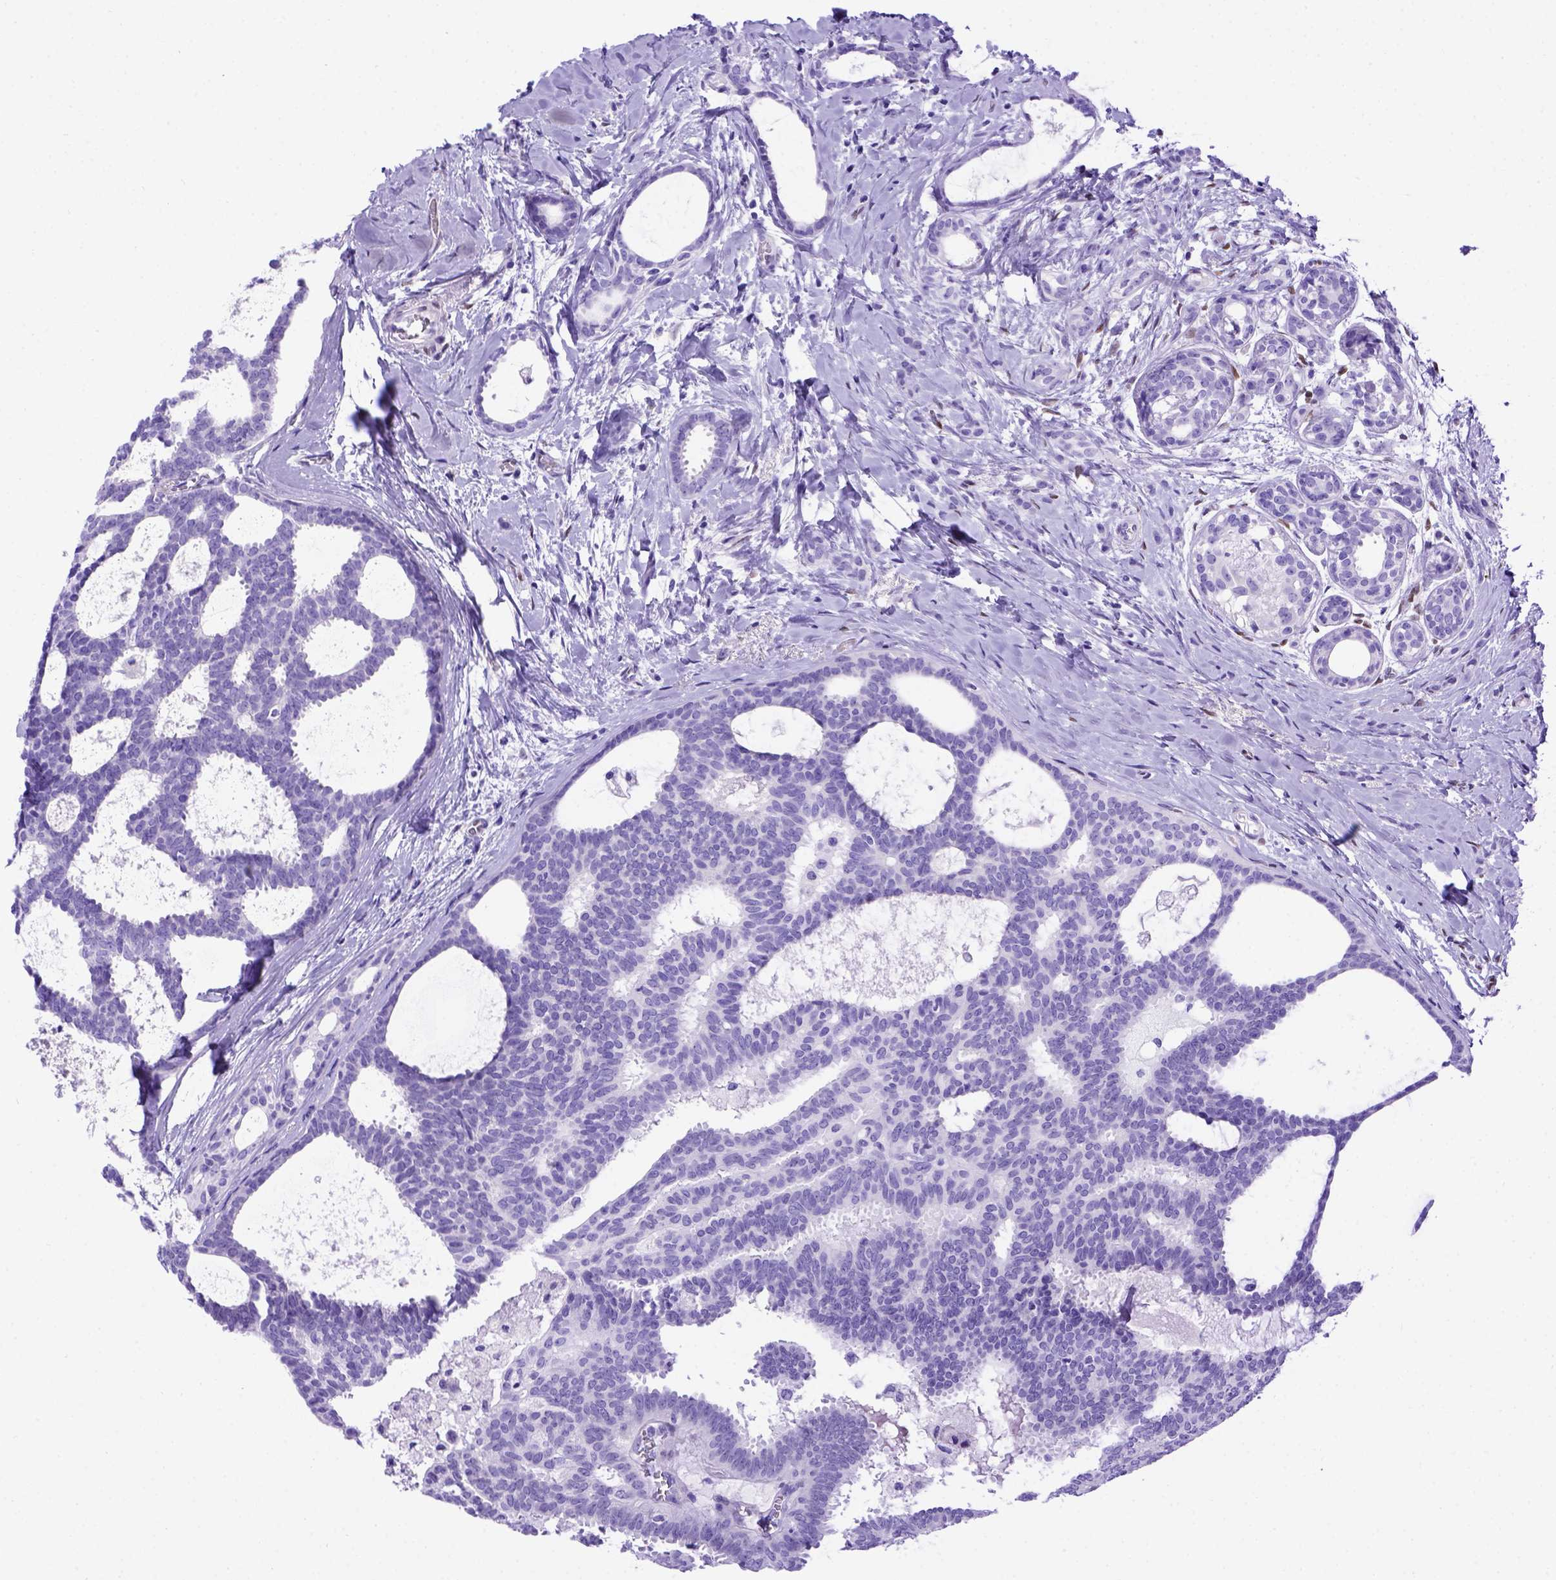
{"staining": {"intensity": "negative", "quantity": "none", "location": "none"}, "tissue": "breast cancer", "cell_type": "Tumor cells", "image_type": "cancer", "snomed": [{"axis": "morphology", "description": "Intraductal carcinoma, in situ"}, {"axis": "morphology", "description": "Duct carcinoma"}, {"axis": "morphology", "description": "Lobular carcinoma, in situ"}, {"axis": "topography", "description": "Breast"}], "caption": "Photomicrograph shows no protein positivity in tumor cells of intraductal carcinoma,  in situ (breast) tissue.", "gene": "MEOX2", "patient": {"sex": "female", "age": 44}}